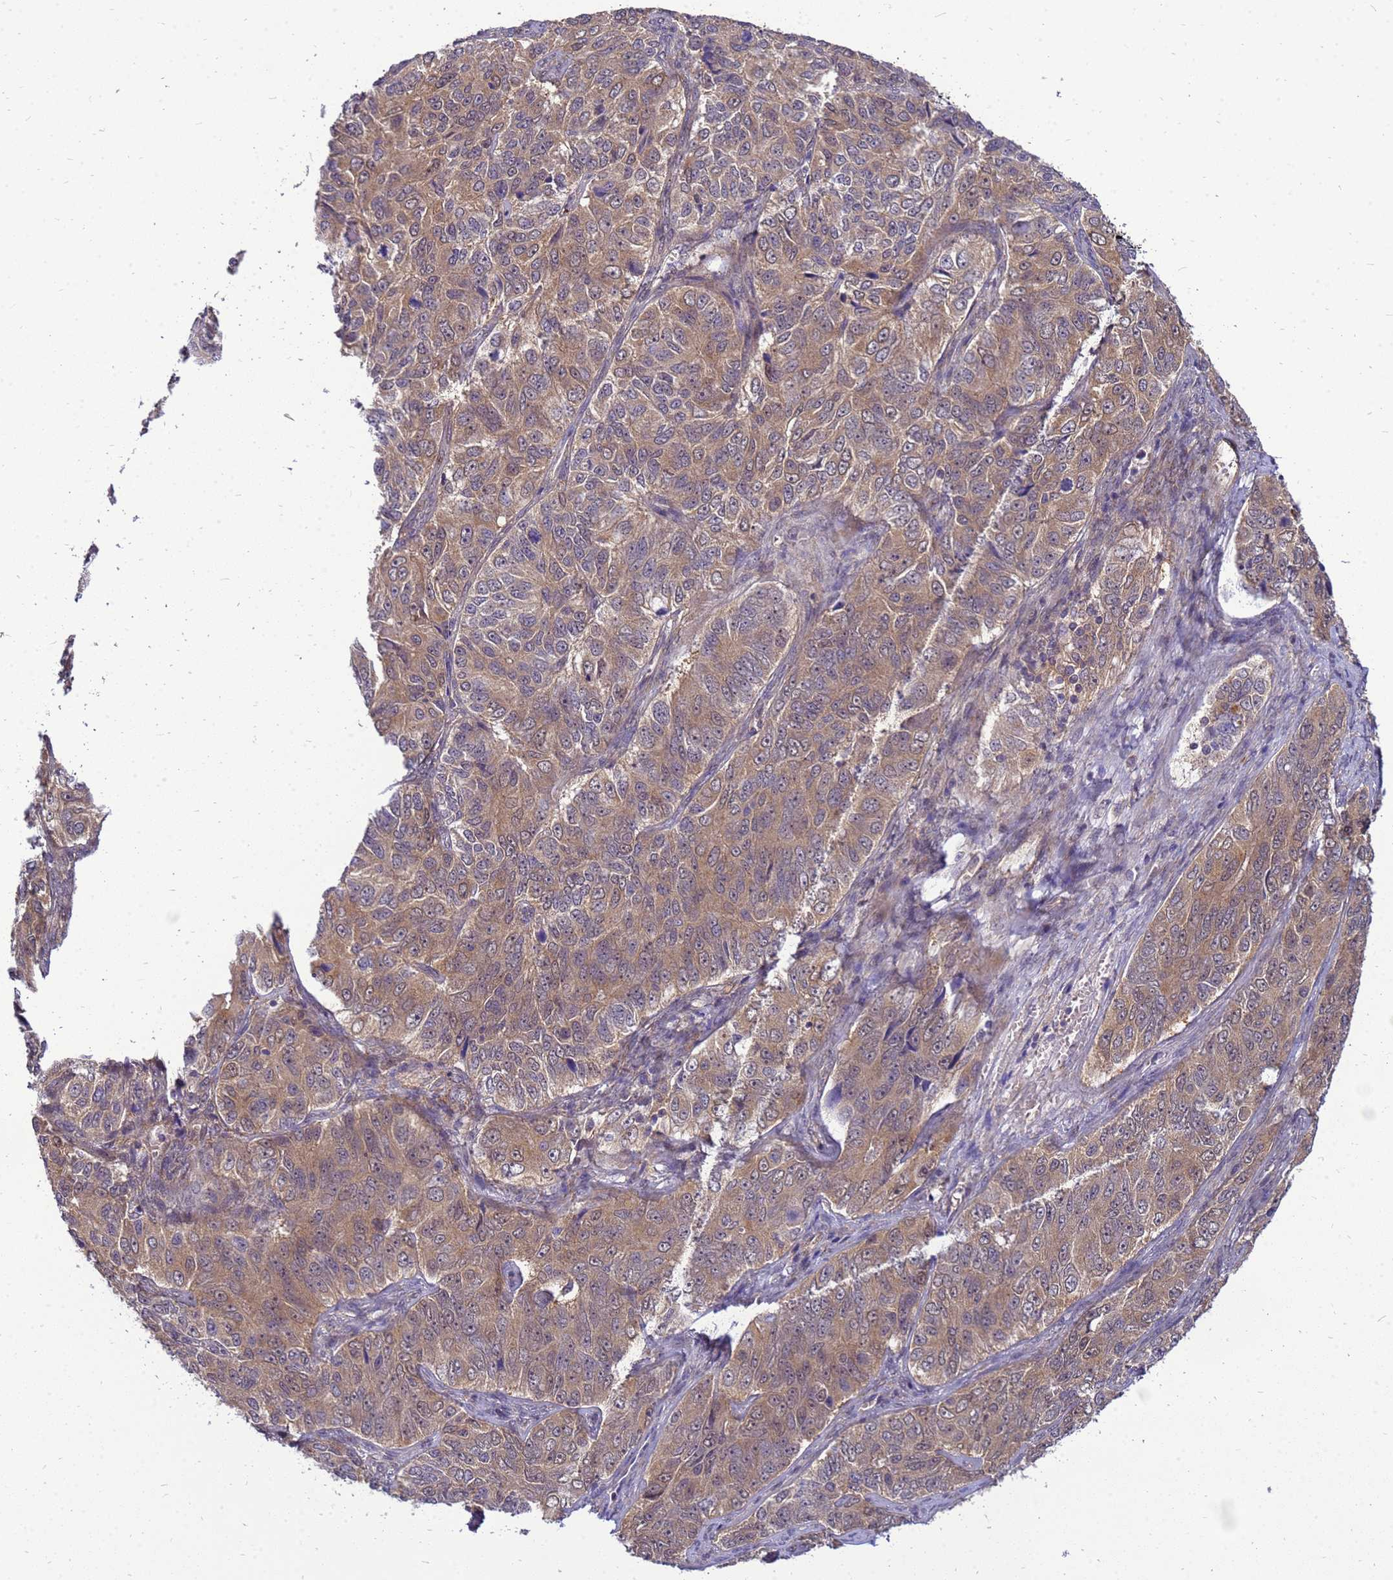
{"staining": {"intensity": "moderate", "quantity": ">75%", "location": "cytoplasmic/membranous"}, "tissue": "ovarian cancer", "cell_type": "Tumor cells", "image_type": "cancer", "snomed": [{"axis": "morphology", "description": "Carcinoma, endometroid"}, {"axis": "topography", "description": "Ovary"}], "caption": "Immunohistochemical staining of human ovarian cancer shows moderate cytoplasmic/membranous protein positivity in approximately >75% of tumor cells.", "gene": "ENOPH1", "patient": {"sex": "female", "age": 51}}